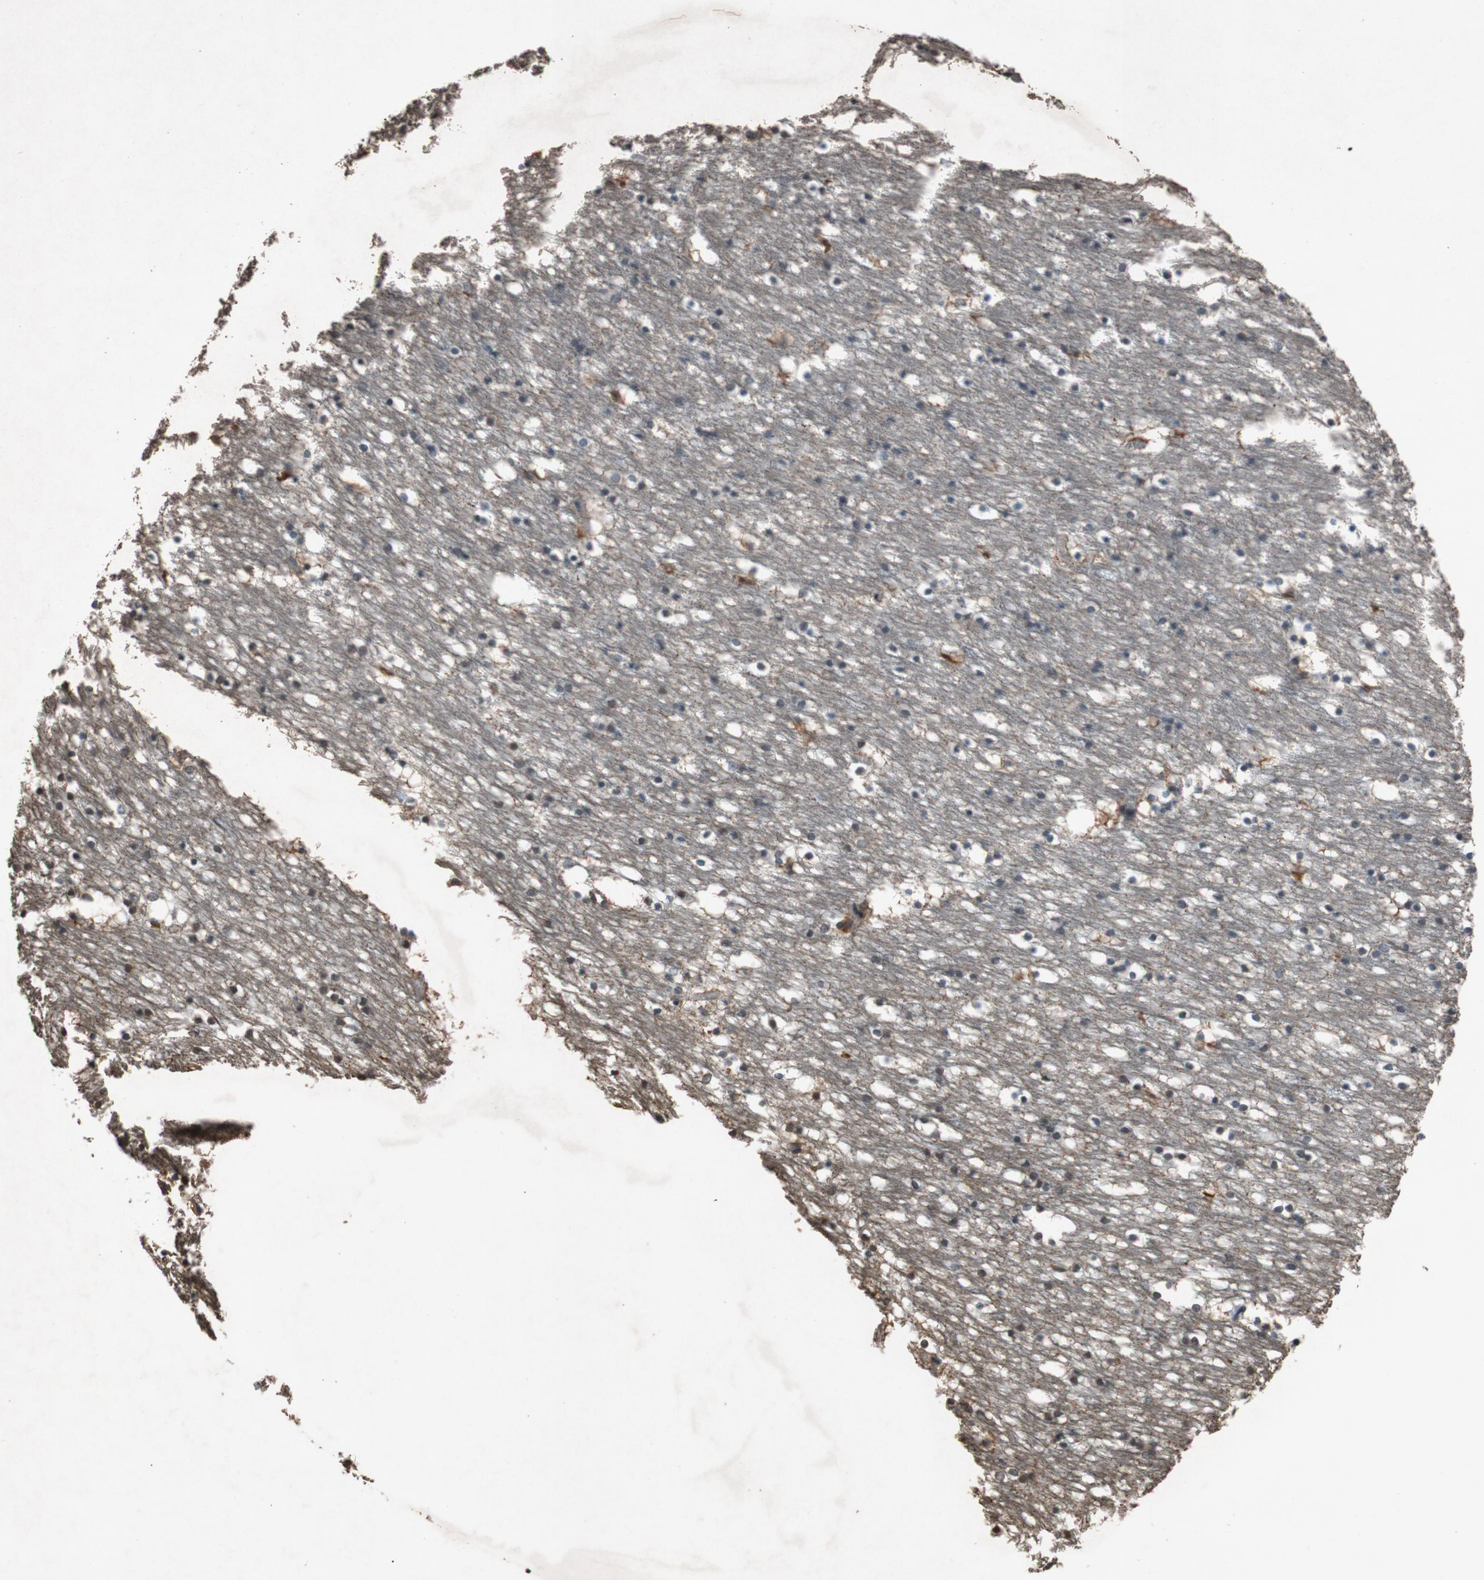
{"staining": {"intensity": "negative", "quantity": "none", "location": "none"}, "tissue": "caudate", "cell_type": "Glial cells", "image_type": "normal", "snomed": [{"axis": "morphology", "description": "Normal tissue, NOS"}, {"axis": "topography", "description": "Lateral ventricle wall"}], "caption": "Glial cells show no significant protein expression in benign caudate. (DAB (3,3'-diaminobenzidine) IHC visualized using brightfield microscopy, high magnification).", "gene": "ATP2C1", "patient": {"sex": "male", "age": 45}}